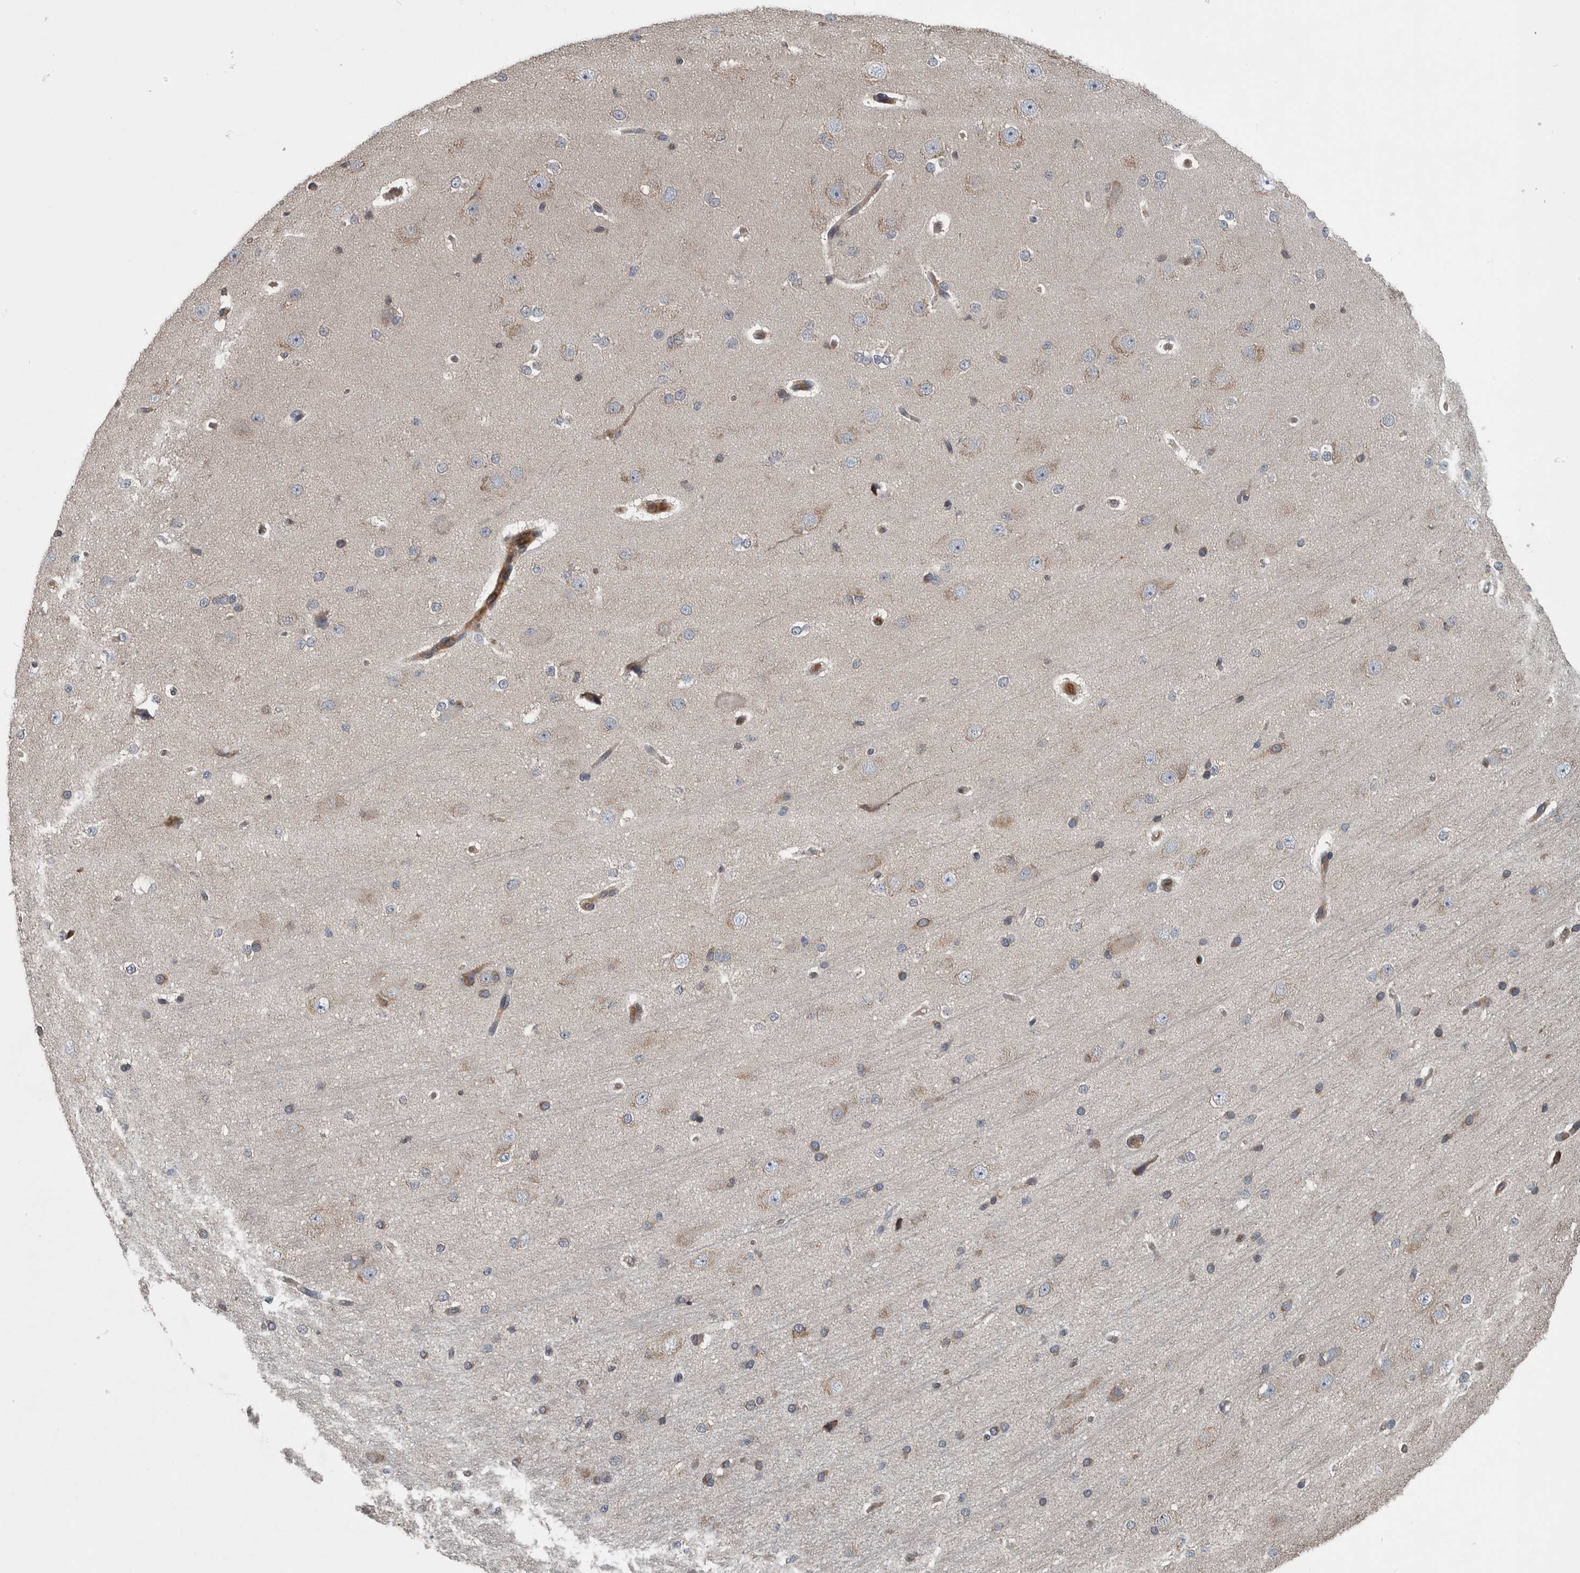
{"staining": {"intensity": "moderate", "quantity": "25%-75%", "location": "cytoplasmic/membranous"}, "tissue": "cerebral cortex", "cell_type": "Endothelial cells", "image_type": "normal", "snomed": [{"axis": "morphology", "description": "Normal tissue, NOS"}, {"axis": "morphology", "description": "Developmental malformation"}, {"axis": "topography", "description": "Cerebral cortex"}], "caption": "The image displays a brown stain indicating the presence of a protein in the cytoplasmic/membranous of endothelial cells in cerebral cortex.", "gene": "EXOC8", "patient": {"sex": "female", "age": 30}}